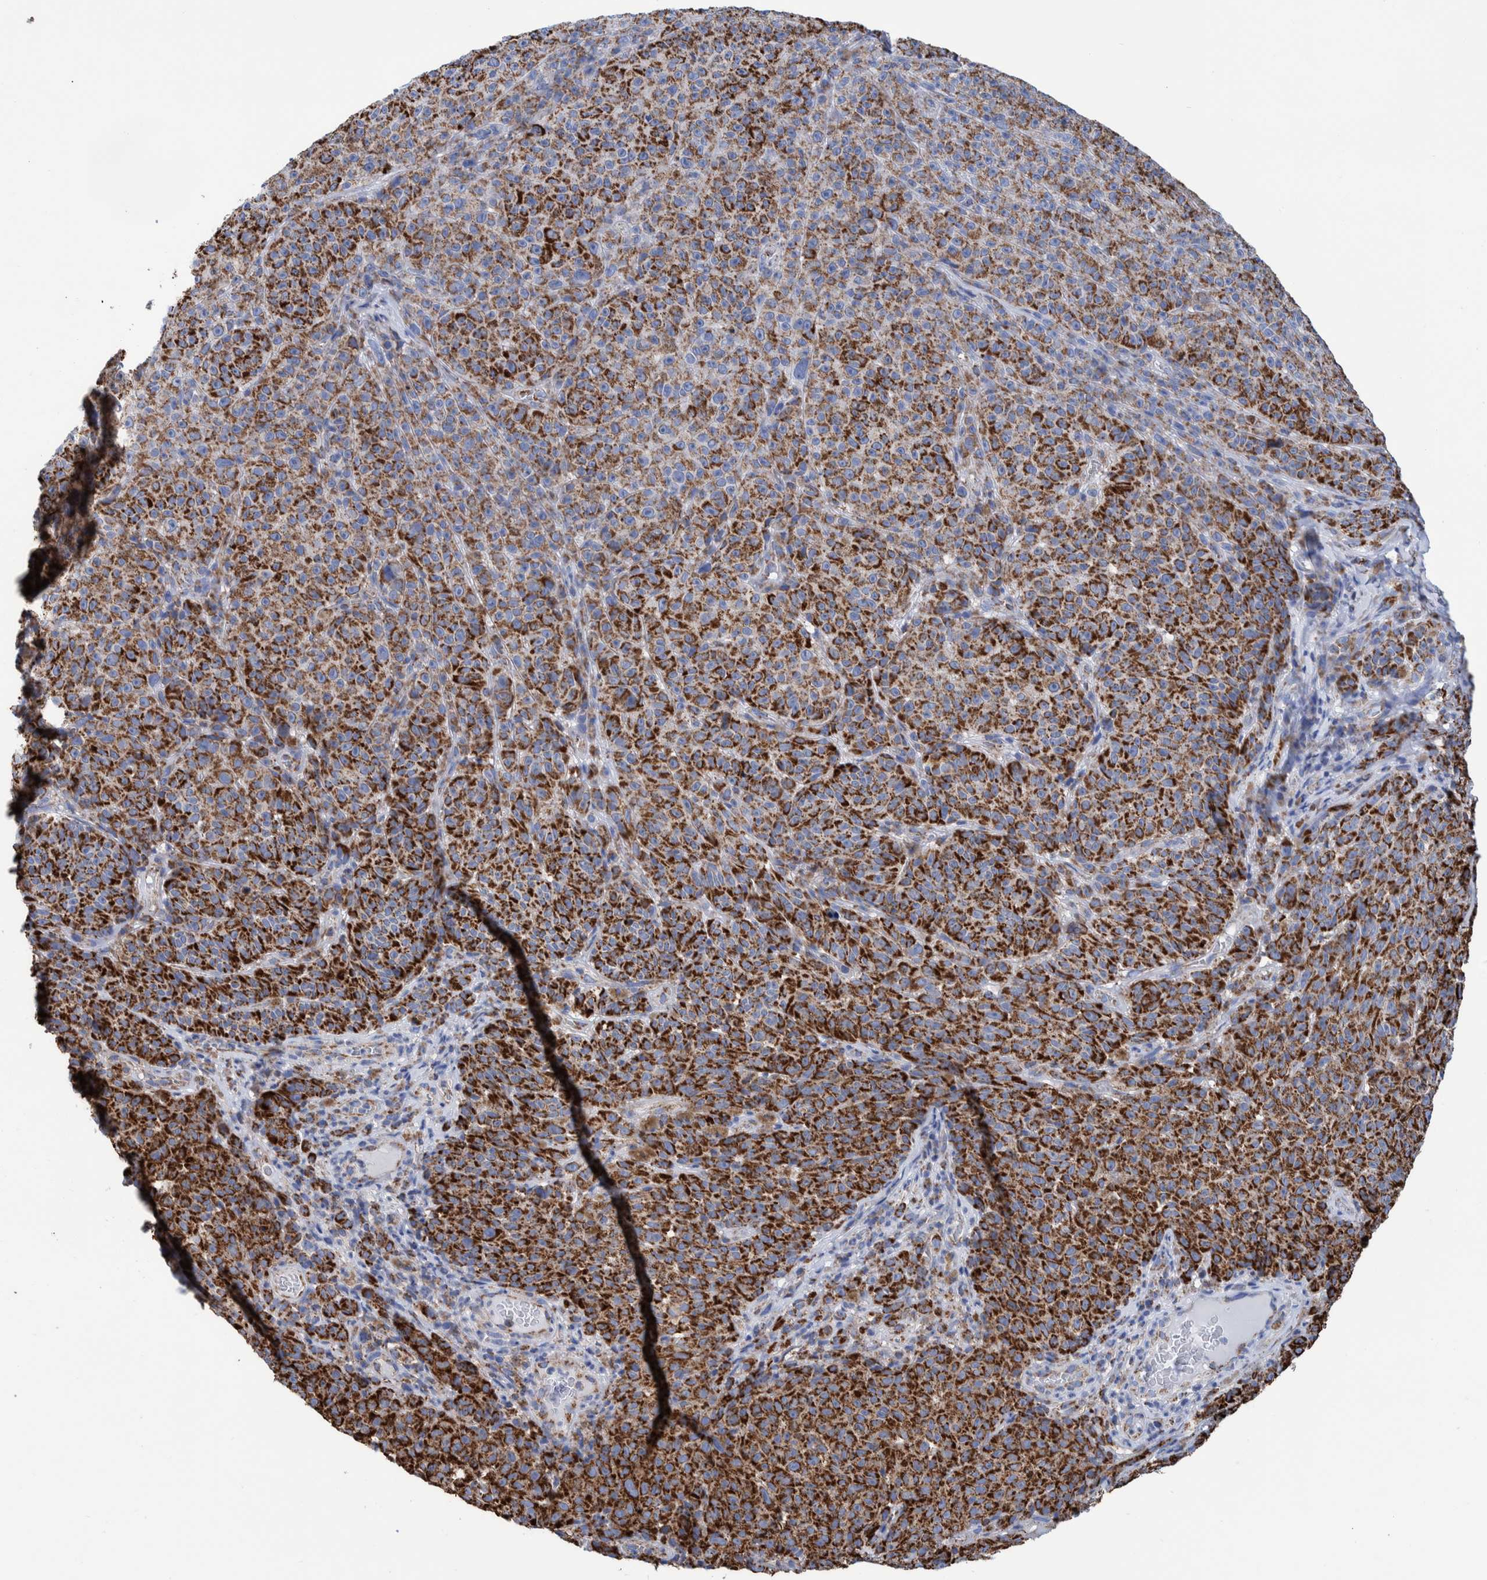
{"staining": {"intensity": "strong", "quantity": ">75%", "location": "cytoplasmic/membranous"}, "tissue": "melanoma", "cell_type": "Tumor cells", "image_type": "cancer", "snomed": [{"axis": "morphology", "description": "Malignant melanoma, NOS"}, {"axis": "topography", "description": "Skin"}], "caption": "An image showing strong cytoplasmic/membranous positivity in approximately >75% of tumor cells in melanoma, as visualized by brown immunohistochemical staining.", "gene": "DECR1", "patient": {"sex": "female", "age": 82}}